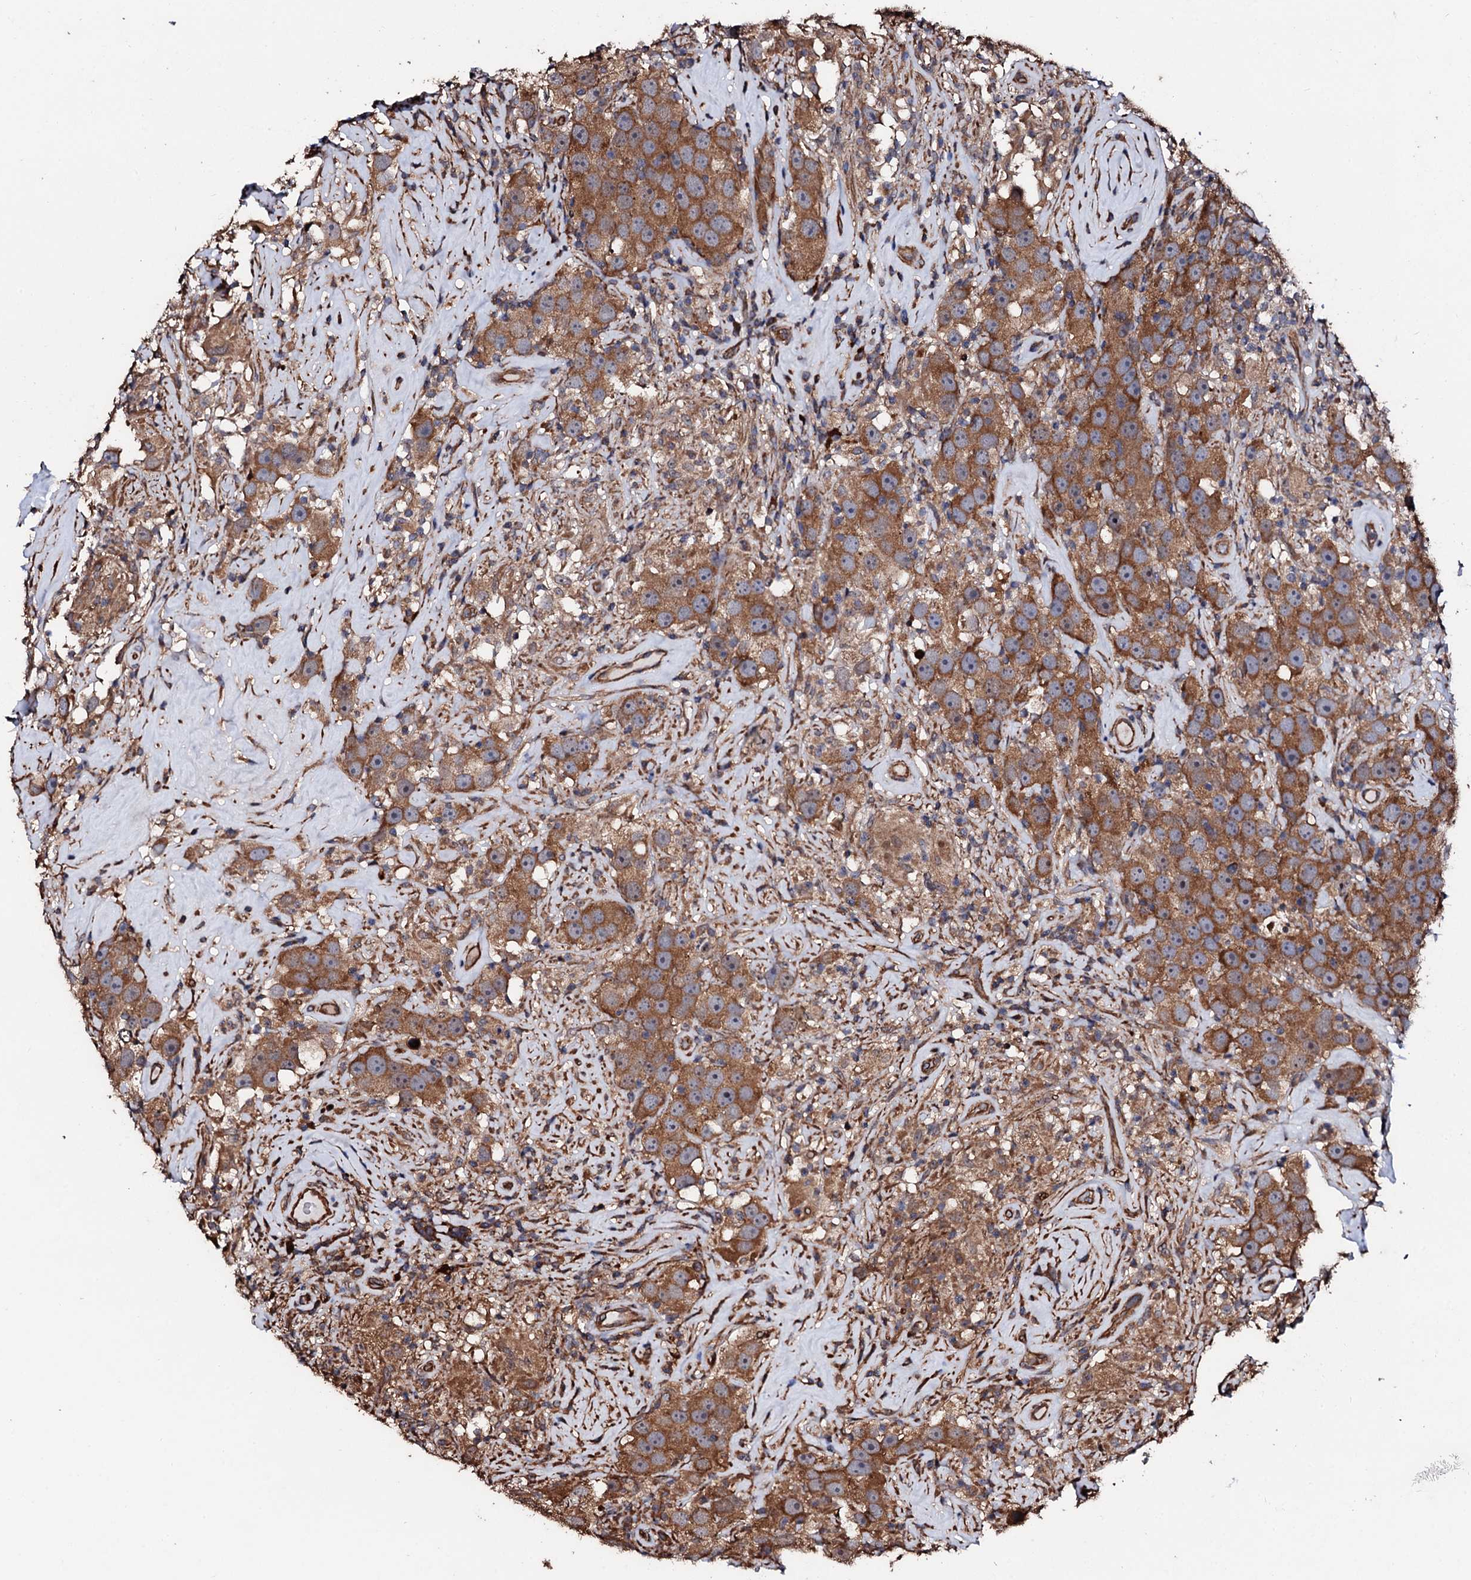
{"staining": {"intensity": "moderate", "quantity": ">75%", "location": "cytoplasmic/membranous"}, "tissue": "testis cancer", "cell_type": "Tumor cells", "image_type": "cancer", "snomed": [{"axis": "morphology", "description": "Seminoma, NOS"}, {"axis": "topography", "description": "Testis"}], "caption": "An immunohistochemistry (IHC) micrograph of neoplastic tissue is shown. Protein staining in brown highlights moderate cytoplasmic/membranous positivity in seminoma (testis) within tumor cells.", "gene": "CKAP5", "patient": {"sex": "male", "age": 49}}